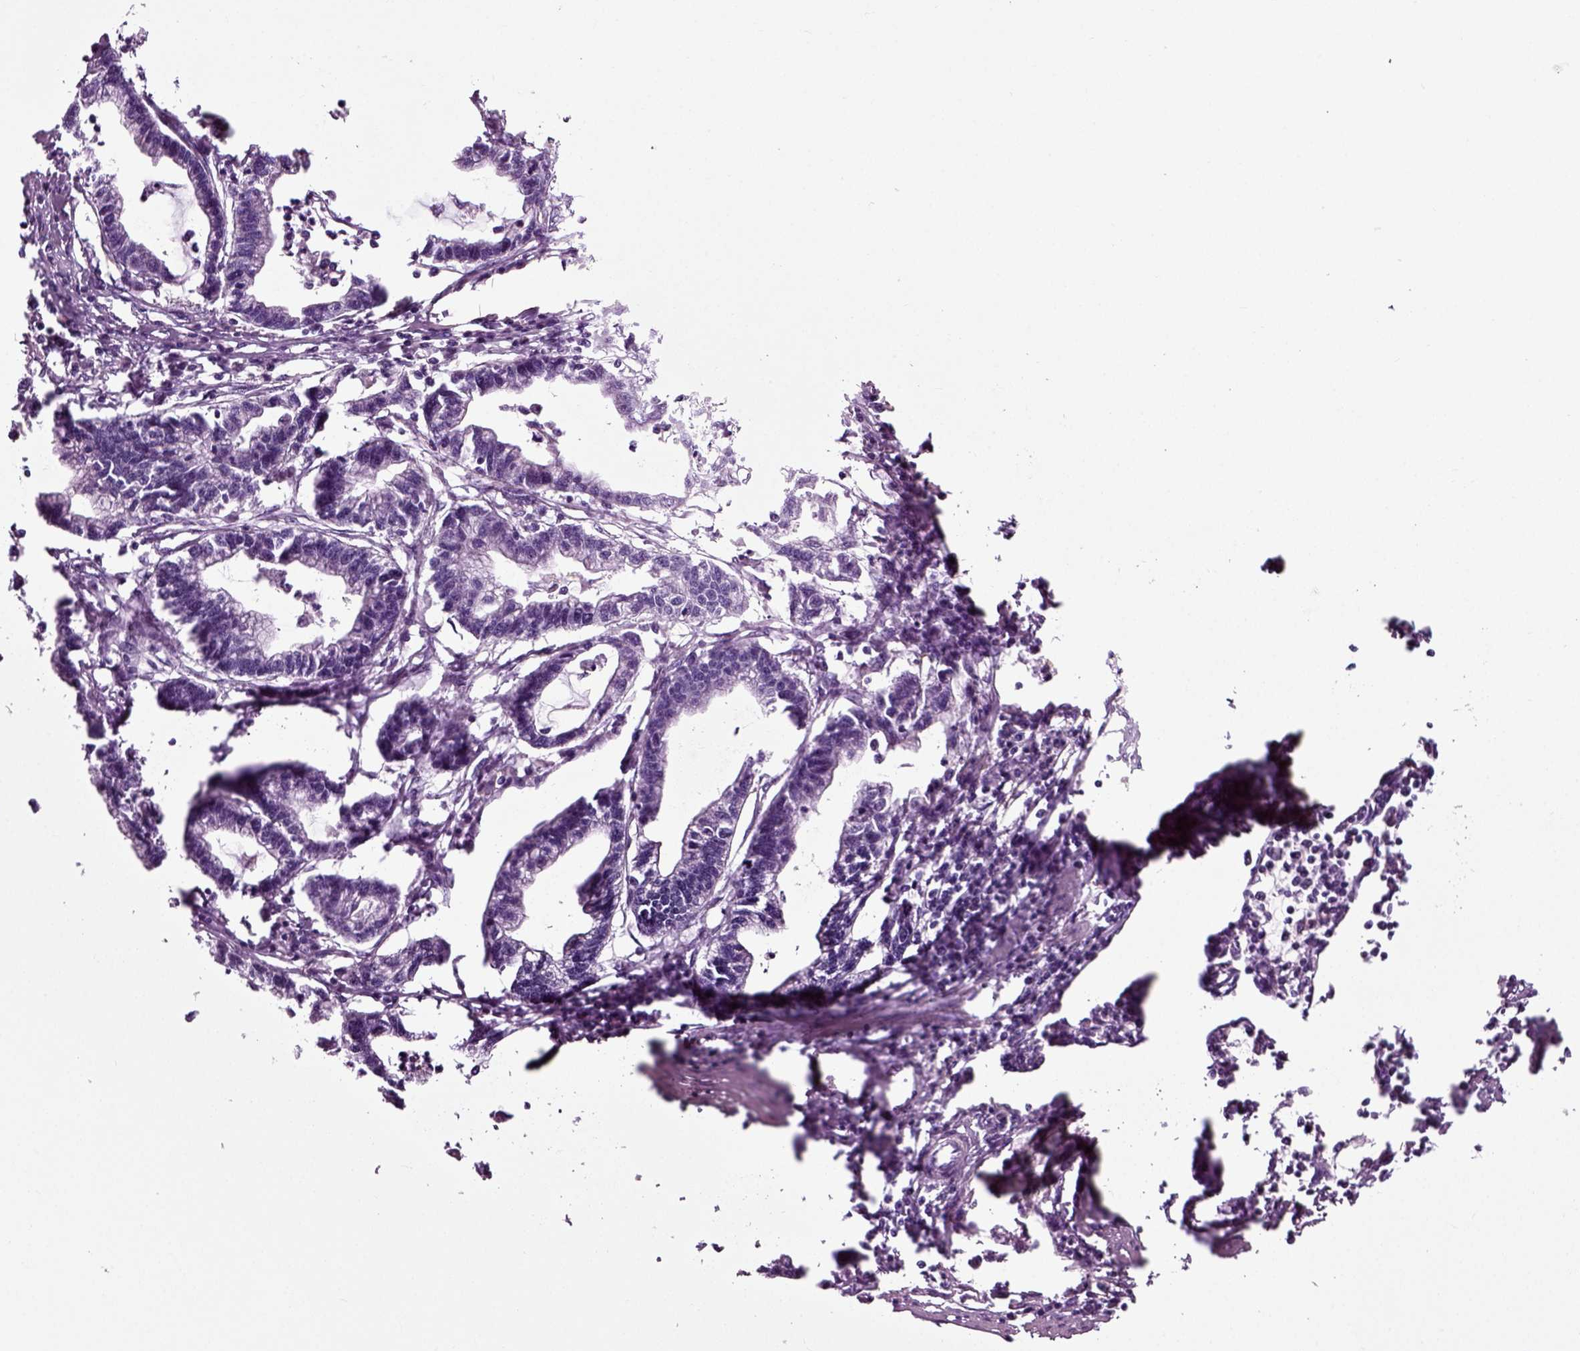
{"staining": {"intensity": "negative", "quantity": "none", "location": "none"}, "tissue": "stomach cancer", "cell_type": "Tumor cells", "image_type": "cancer", "snomed": [{"axis": "morphology", "description": "Adenocarcinoma, NOS"}, {"axis": "topography", "description": "Stomach"}], "caption": "A micrograph of stomach adenocarcinoma stained for a protein displays no brown staining in tumor cells.", "gene": "DNAH10", "patient": {"sex": "male", "age": 83}}